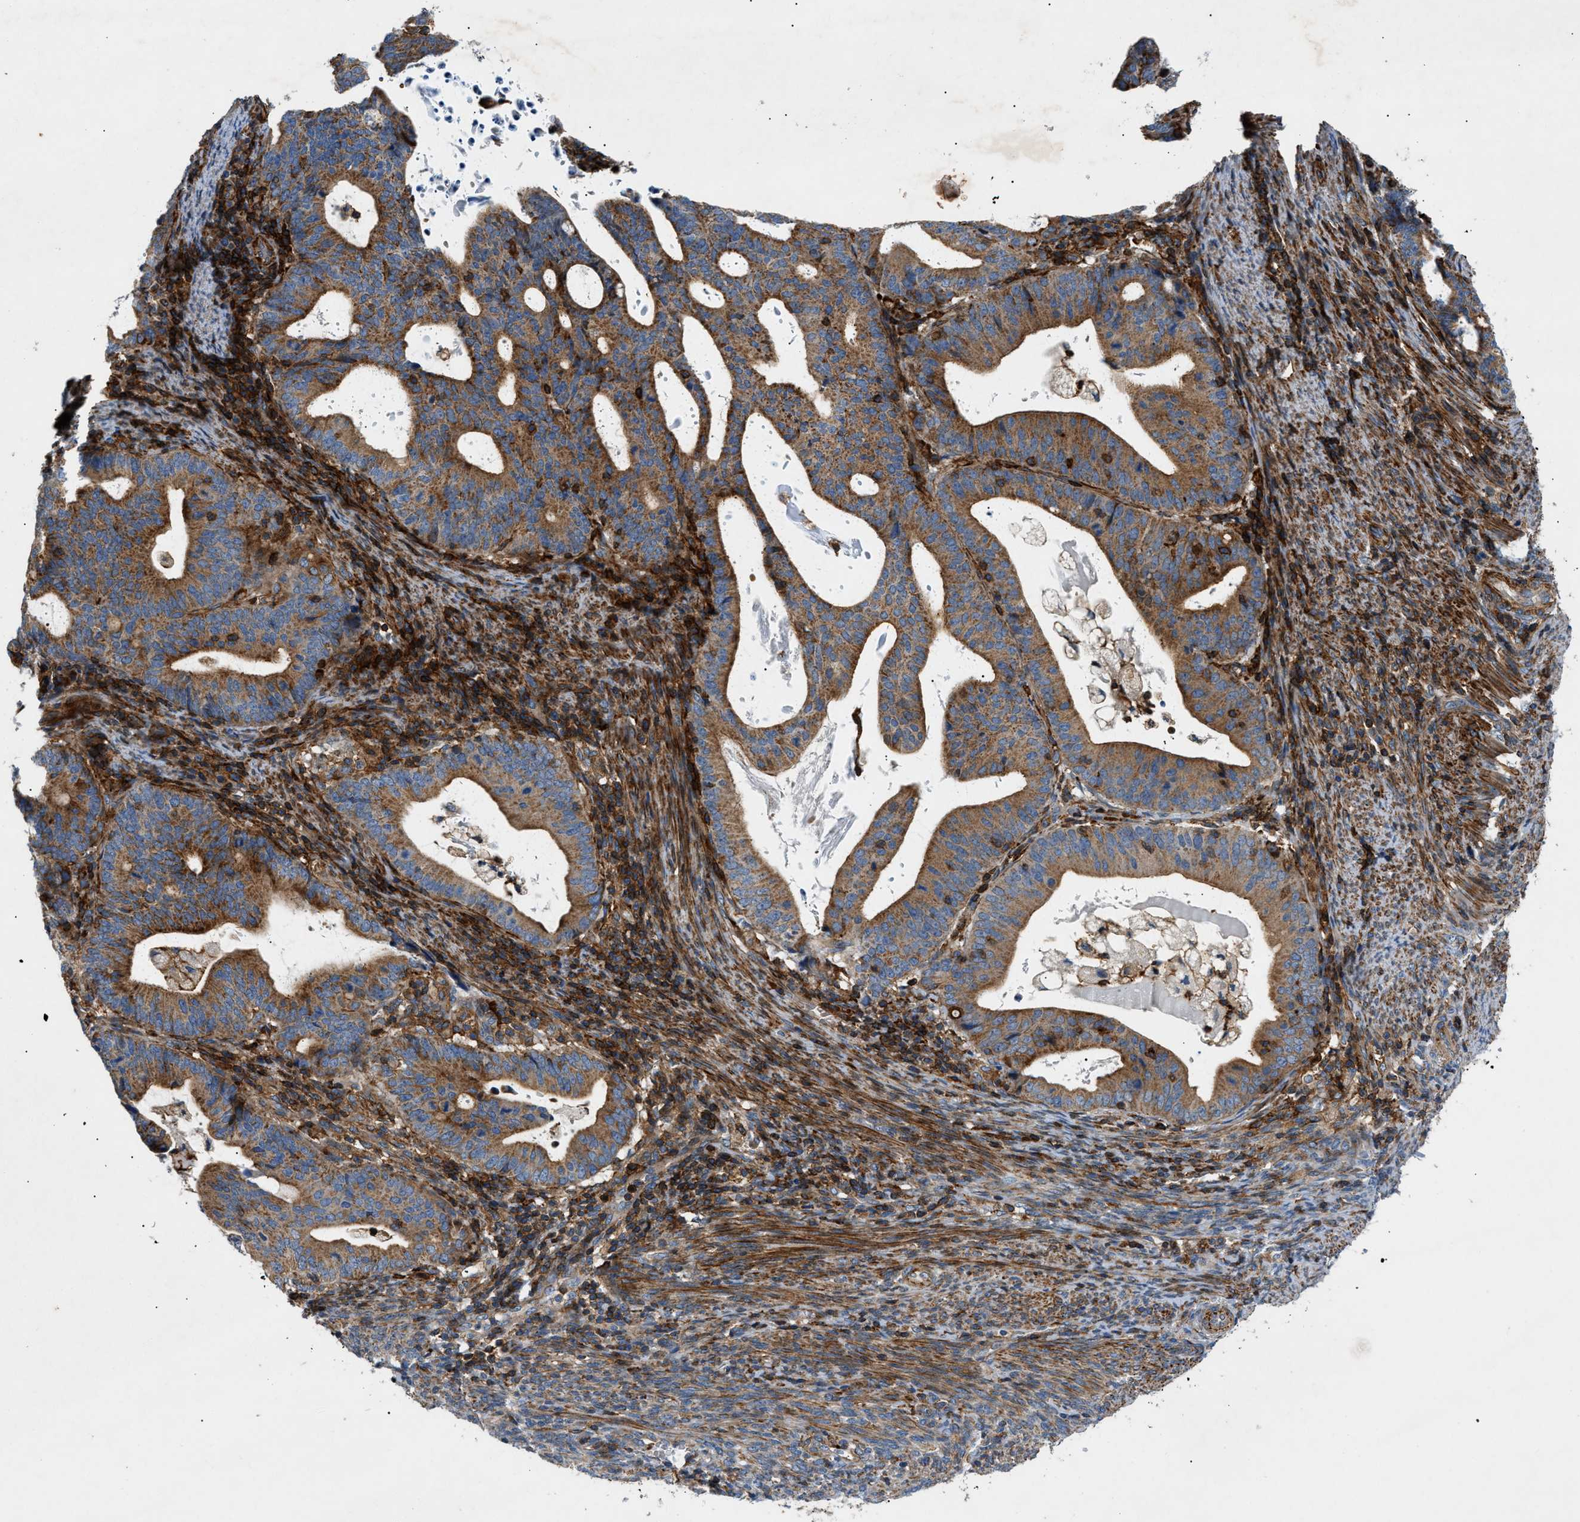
{"staining": {"intensity": "moderate", "quantity": ">75%", "location": "cytoplasmic/membranous"}, "tissue": "endometrial cancer", "cell_type": "Tumor cells", "image_type": "cancer", "snomed": [{"axis": "morphology", "description": "Adenocarcinoma, NOS"}, {"axis": "topography", "description": "Uterus"}], "caption": "DAB immunohistochemical staining of endometrial cancer exhibits moderate cytoplasmic/membranous protein expression in approximately >75% of tumor cells.", "gene": "DHODH", "patient": {"sex": "female", "age": 83}}